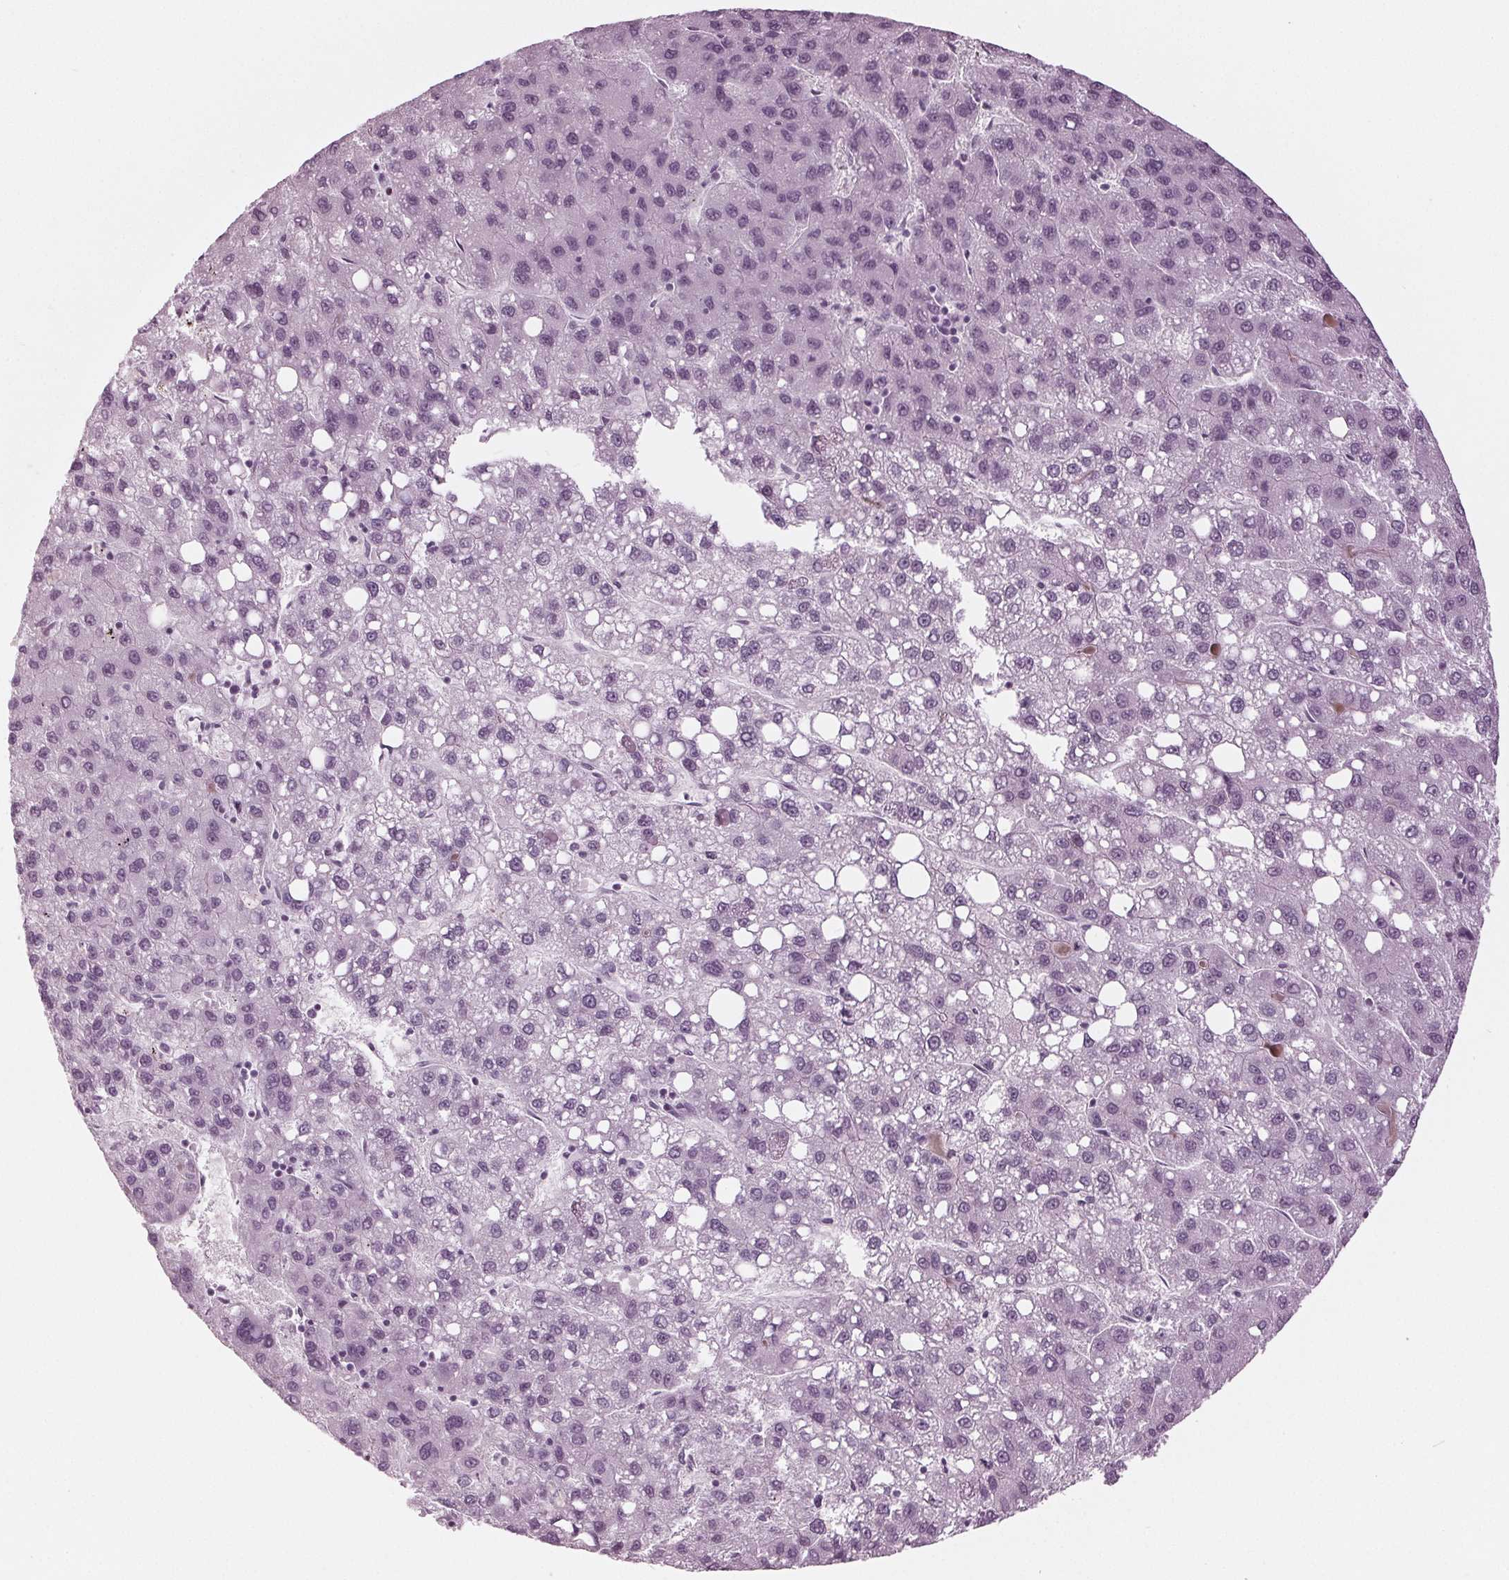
{"staining": {"intensity": "negative", "quantity": "none", "location": "none"}, "tissue": "liver cancer", "cell_type": "Tumor cells", "image_type": "cancer", "snomed": [{"axis": "morphology", "description": "Carcinoma, Hepatocellular, NOS"}, {"axis": "topography", "description": "Liver"}], "caption": "Immunohistochemistry (IHC) micrograph of neoplastic tissue: human liver cancer (hepatocellular carcinoma) stained with DAB demonstrates no significant protein staining in tumor cells. (DAB immunohistochemistry visualized using brightfield microscopy, high magnification).", "gene": "KRT28", "patient": {"sex": "female", "age": 82}}